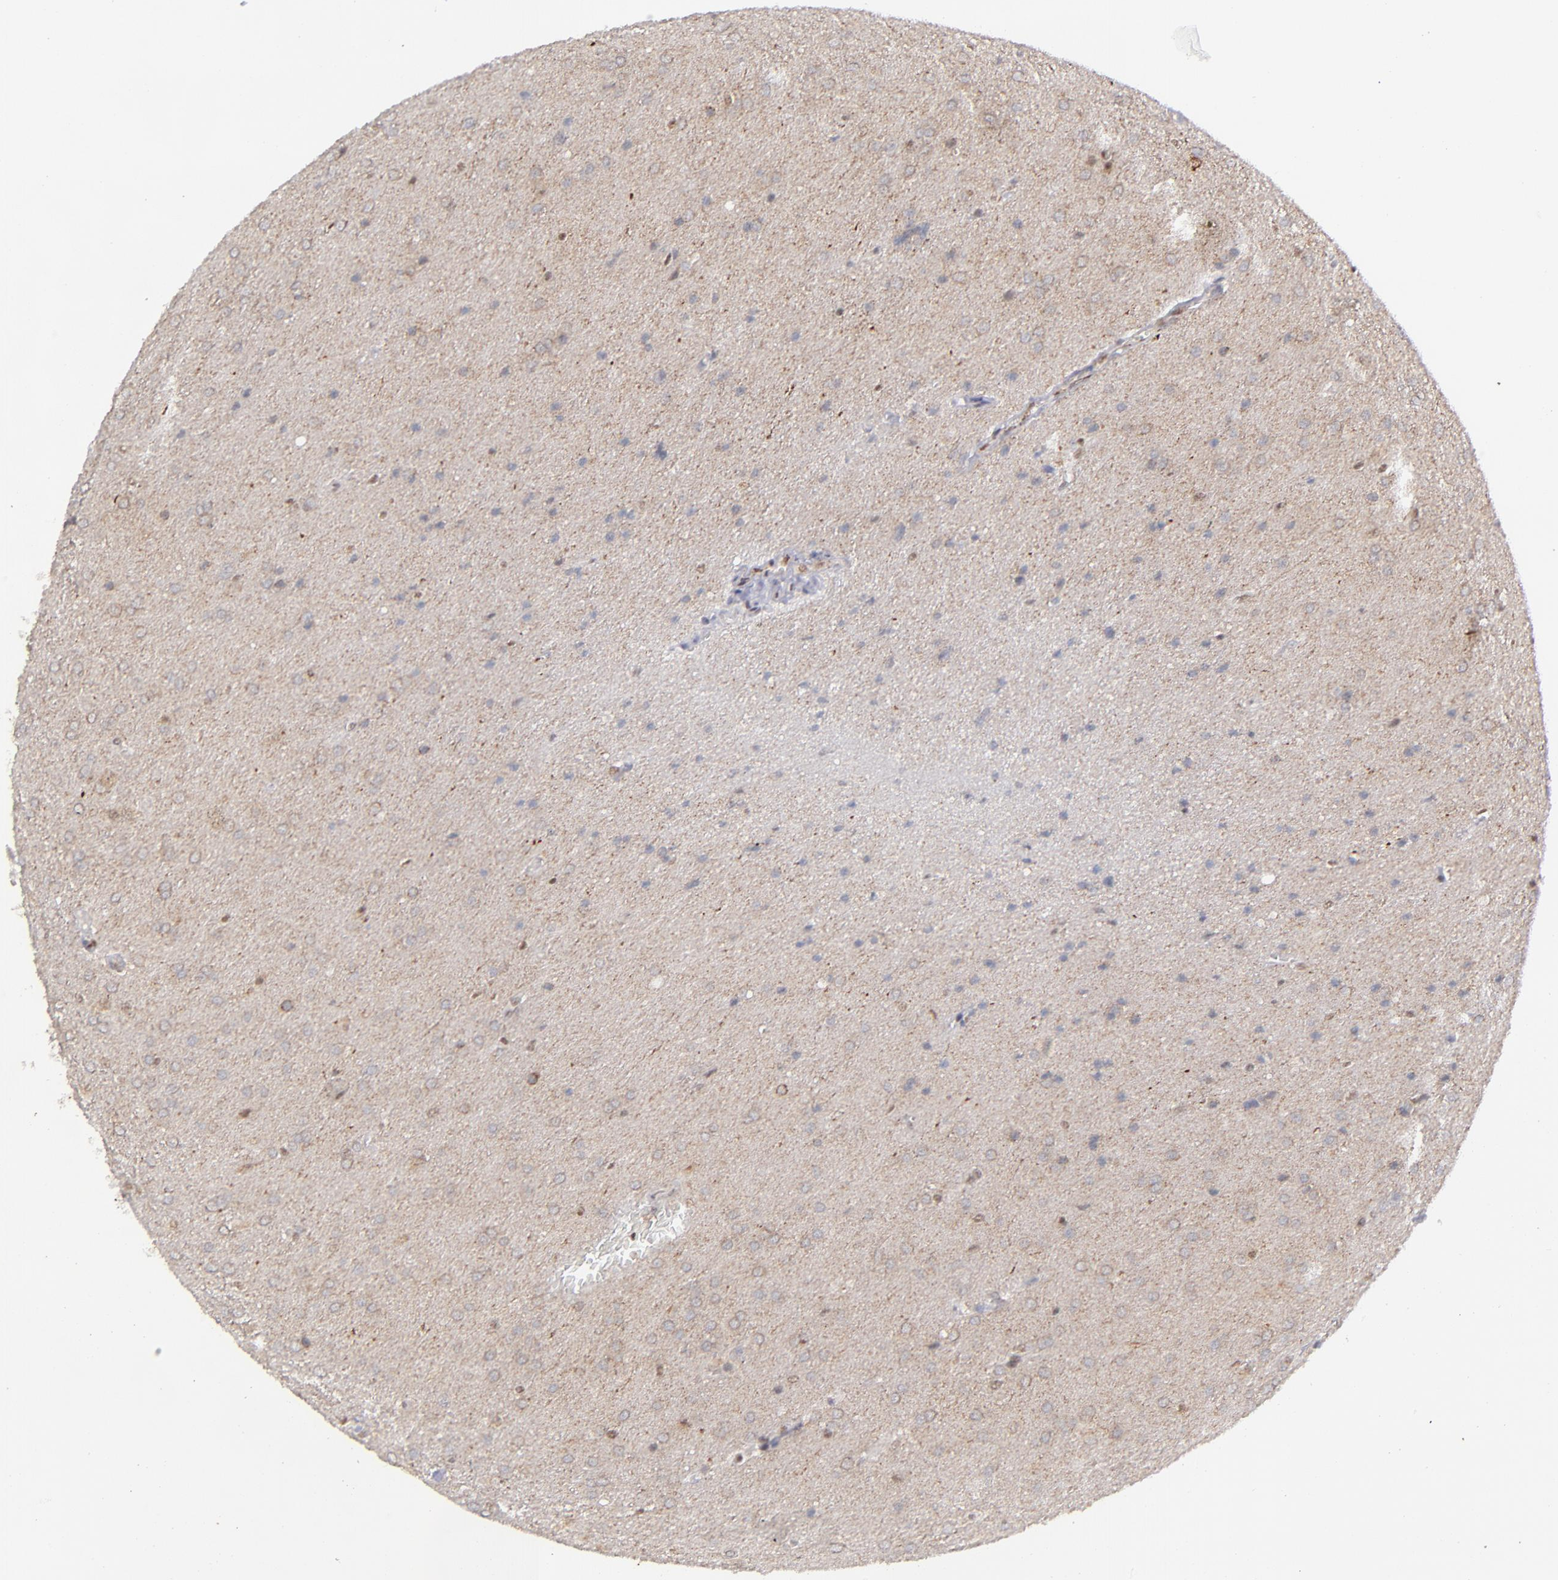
{"staining": {"intensity": "weak", "quantity": ">75%", "location": "cytoplasmic/membranous"}, "tissue": "glioma", "cell_type": "Tumor cells", "image_type": "cancer", "snomed": [{"axis": "morphology", "description": "Glioma, malignant, Low grade"}, {"axis": "topography", "description": "Brain"}], "caption": "Low-grade glioma (malignant) was stained to show a protein in brown. There is low levels of weak cytoplasmic/membranous positivity in about >75% of tumor cells. The protein of interest is stained brown, and the nuclei are stained in blue (DAB IHC with brightfield microscopy, high magnification).", "gene": "RREB1", "patient": {"sex": "female", "age": 32}}